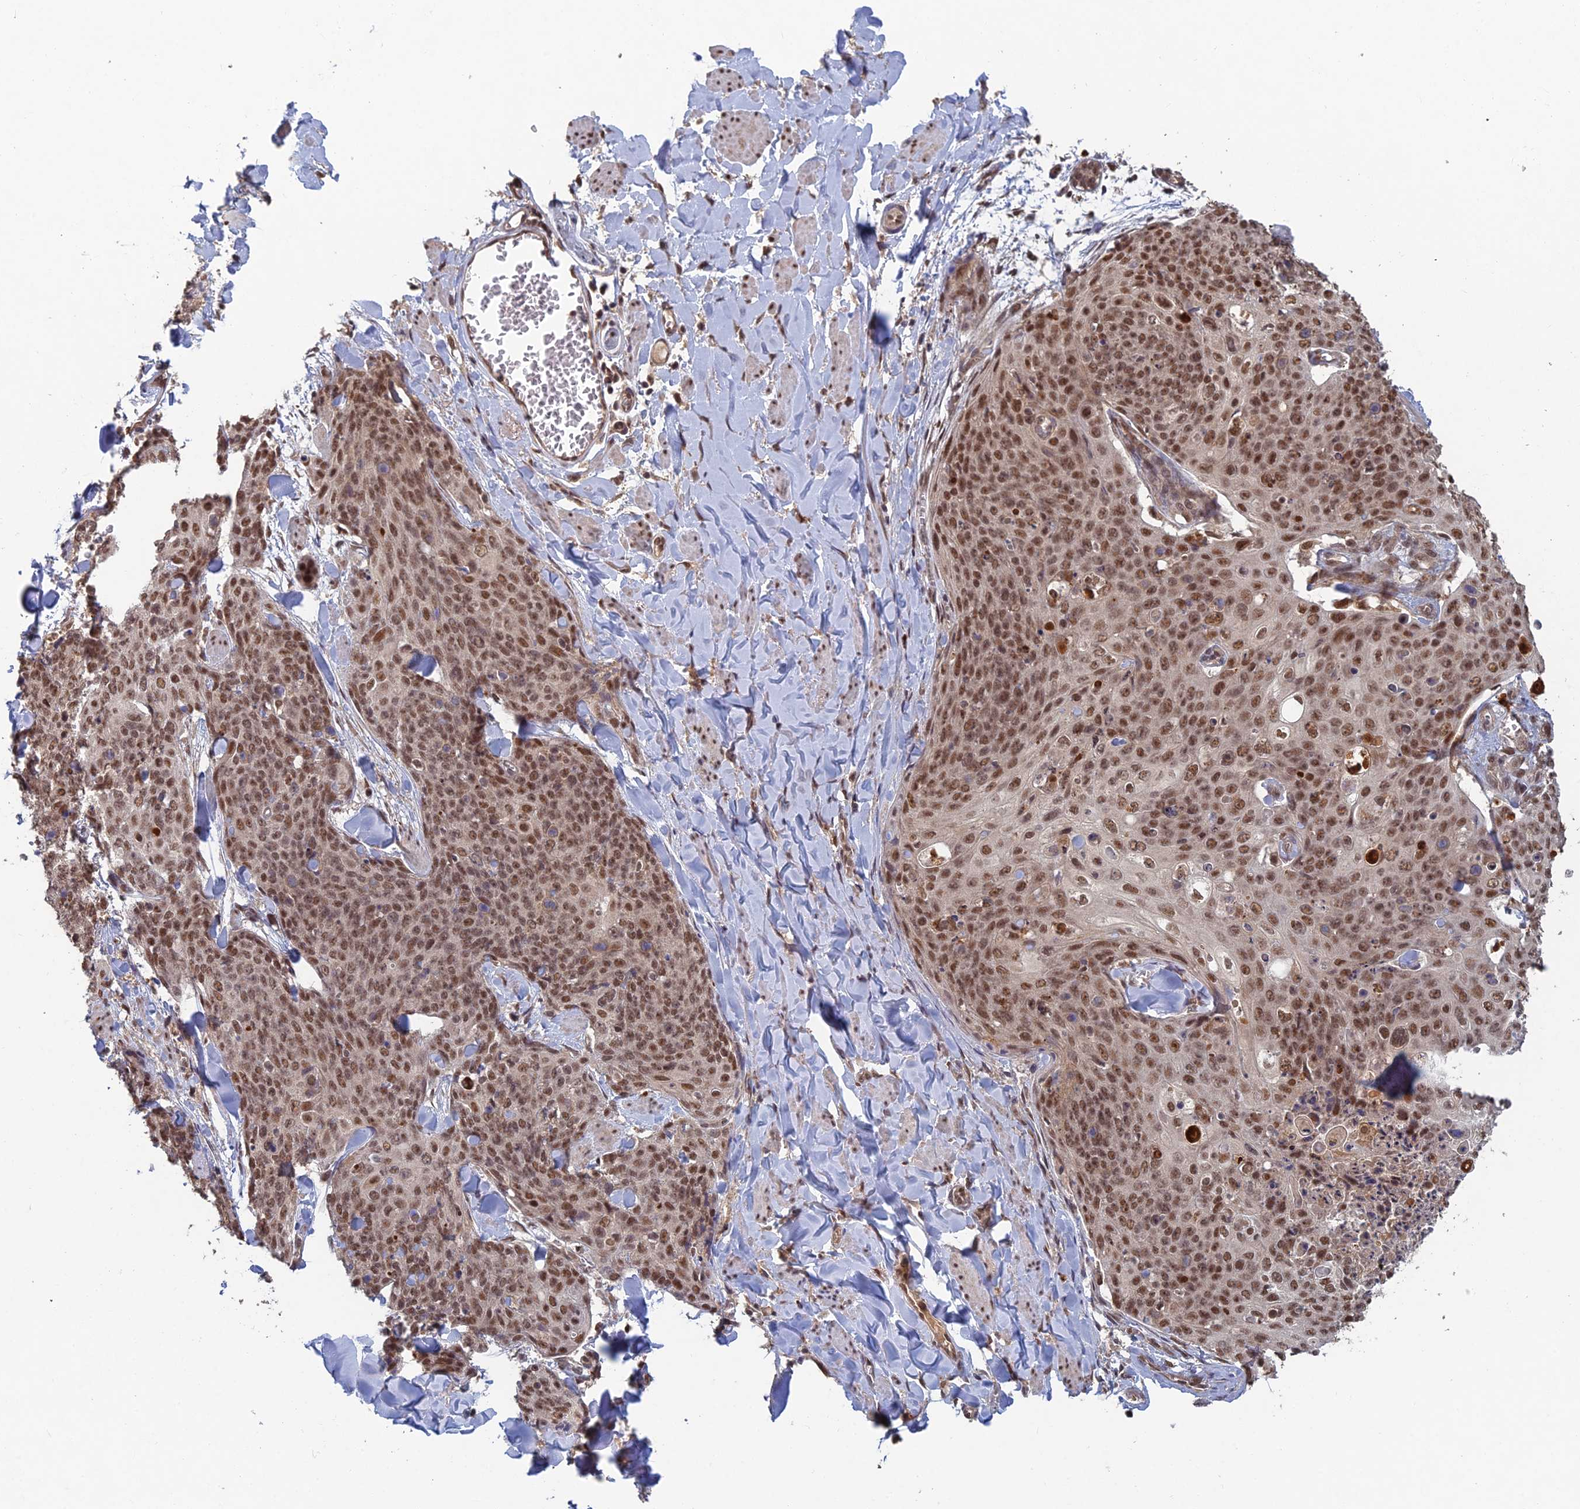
{"staining": {"intensity": "moderate", "quantity": ">75%", "location": "nuclear"}, "tissue": "skin cancer", "cell_type": "Tumor cells", "image_type": "cancer", "snomed": [{"axis": "morphology", "description": "Squamous cell carcinoma, NOS"}, {"axis": "topography", "description": "Skin"}, {"axis": "topography", "description": "Vulva"}], "caption": "IHC photomicrograph of human skin cancer (squamous cell carcinoma) stained for a protein (brown), which demonstrates medium levels of moderate nuclear positivity in approximately >75% of tumor cells.", "gene": "RANBP3", "patient": {"sex": "female", "age": 85}}